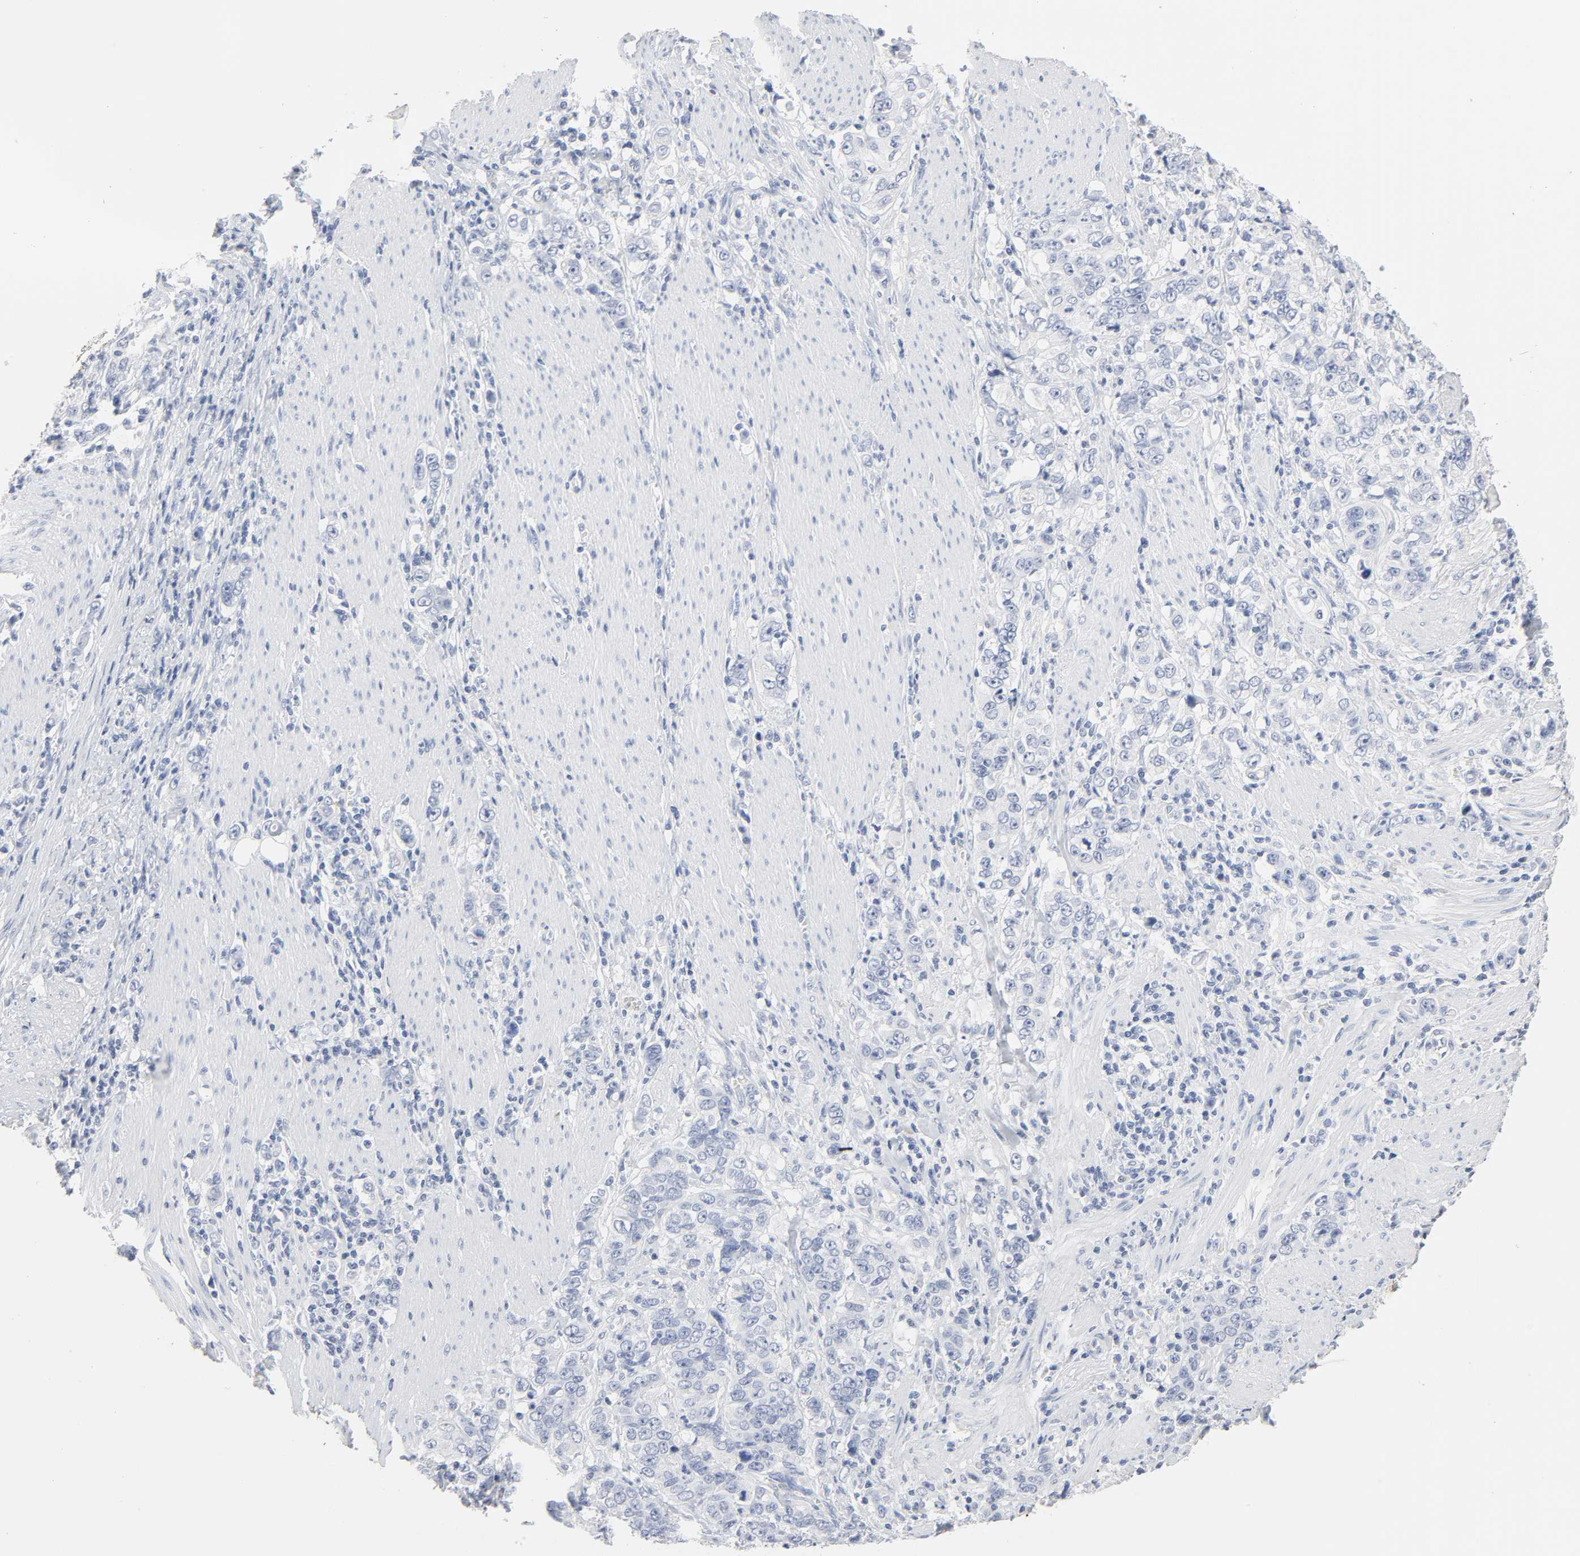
{"staining": {"intensity": "negative", "quantity": "none", "location": "none"}, "tissue": "stomach cancer", "cell_type": "Tumor cells", "image_type": "cancer", "snomed": [{"axis": "morphology", "description": "Adenocarcinoma, NOS"}, {"axis": "topography", "description": "Stomach, lower"}], "caption": "The IHC micrograph has no significant staining in tumor cells of stomach adenocarcinoma tissue.", "gene": "ACP3", "patient": {"sex": "female", "age": 72}}